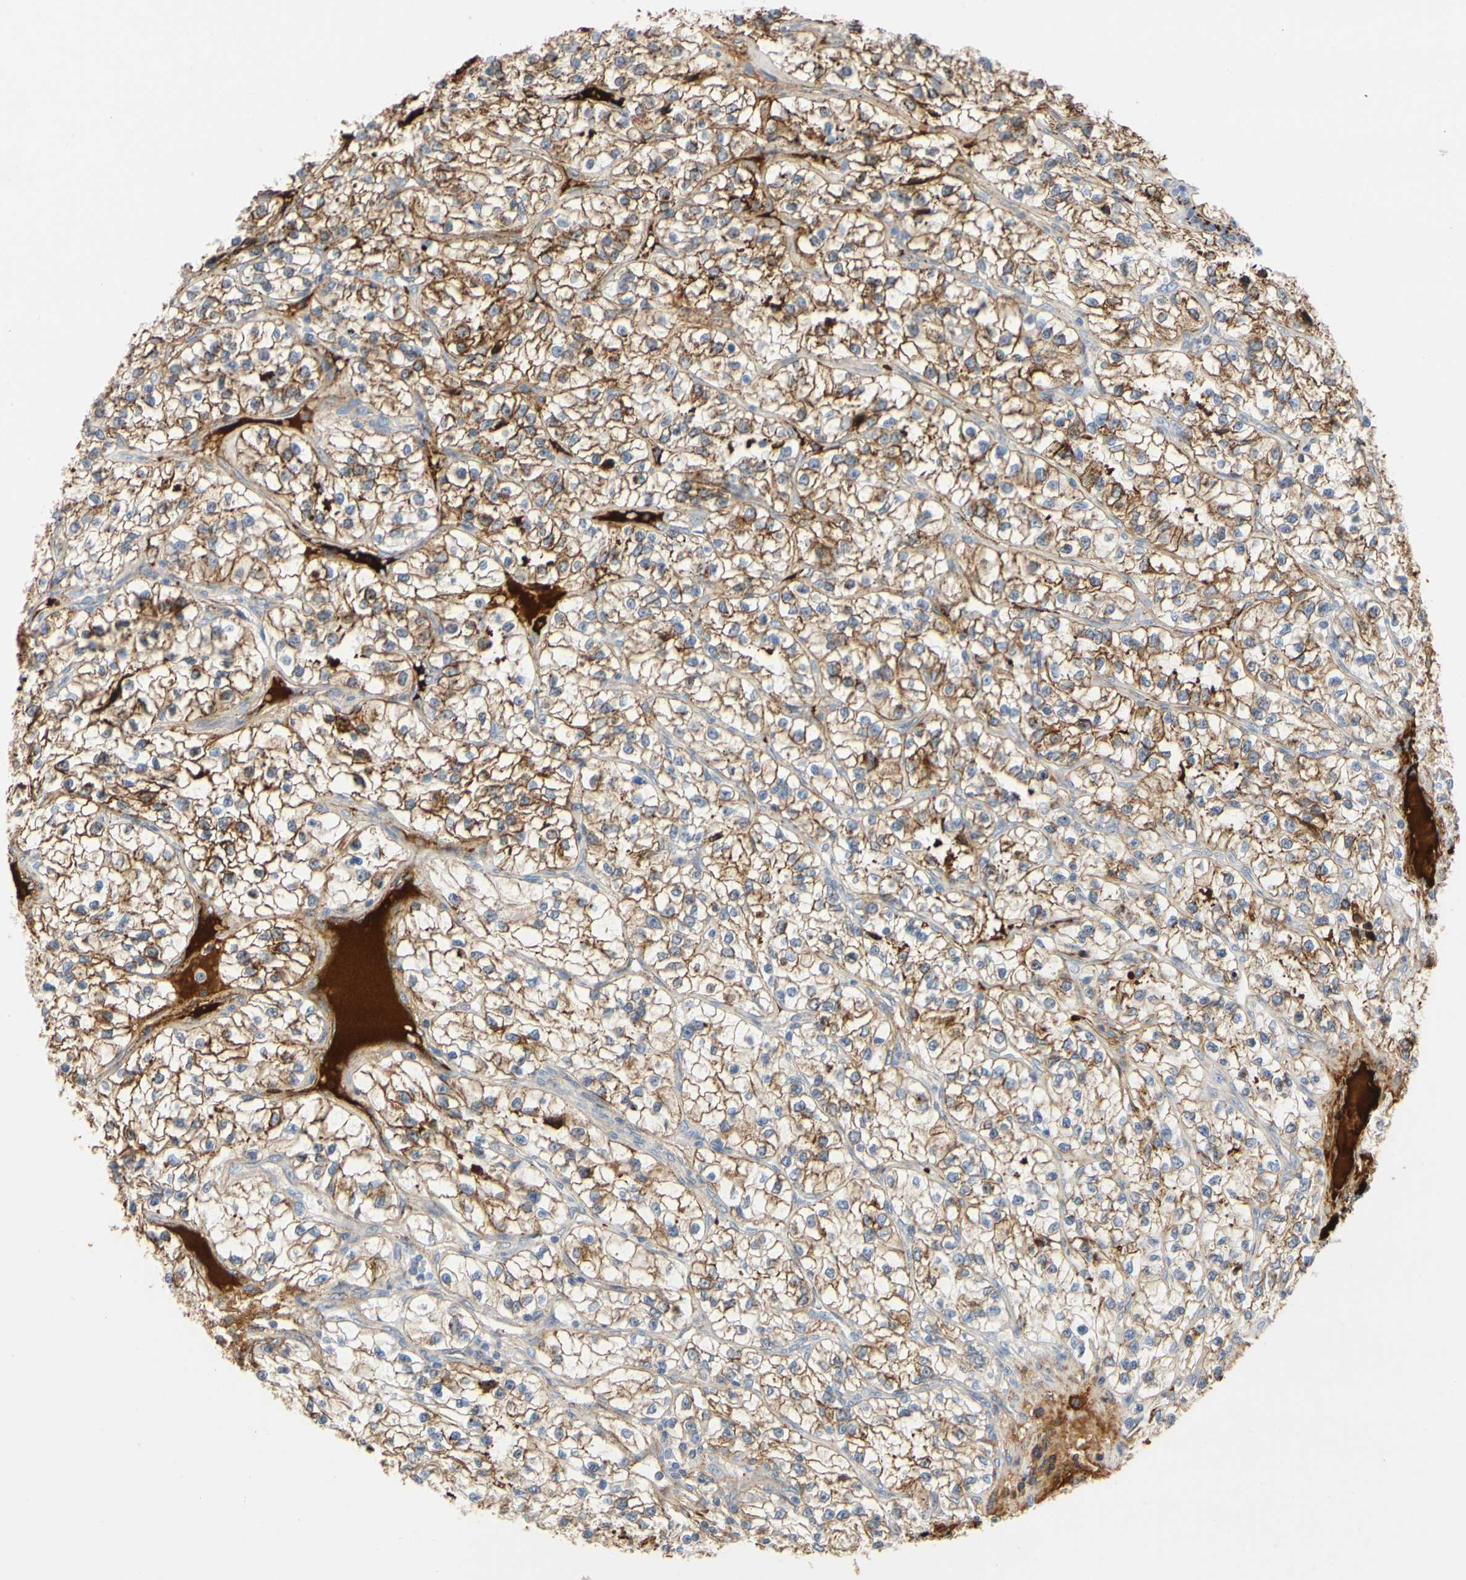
{"staining": {"intensity": "moderate", "quantity": ">75%", "location": "cytoplasmic/membranous"}, "tissue": "renal cancer", "cell_type": "Tumor cells", "image_type": "cancer", "snomed": [{"axis": "morphology", "description": "Adenocarcinoma, NOS"}, {"axis": "topography", "description": "Kidney"}], "caption": "This image demonstrates immunohistochemistry staining of human renal cancer (adenocarcinoma), with medium moderate cytoplasmic/membranous positivity in about >75% of tumor cells.", "gene": "FGB", "patient": {"sex": "female", "age": 57}}